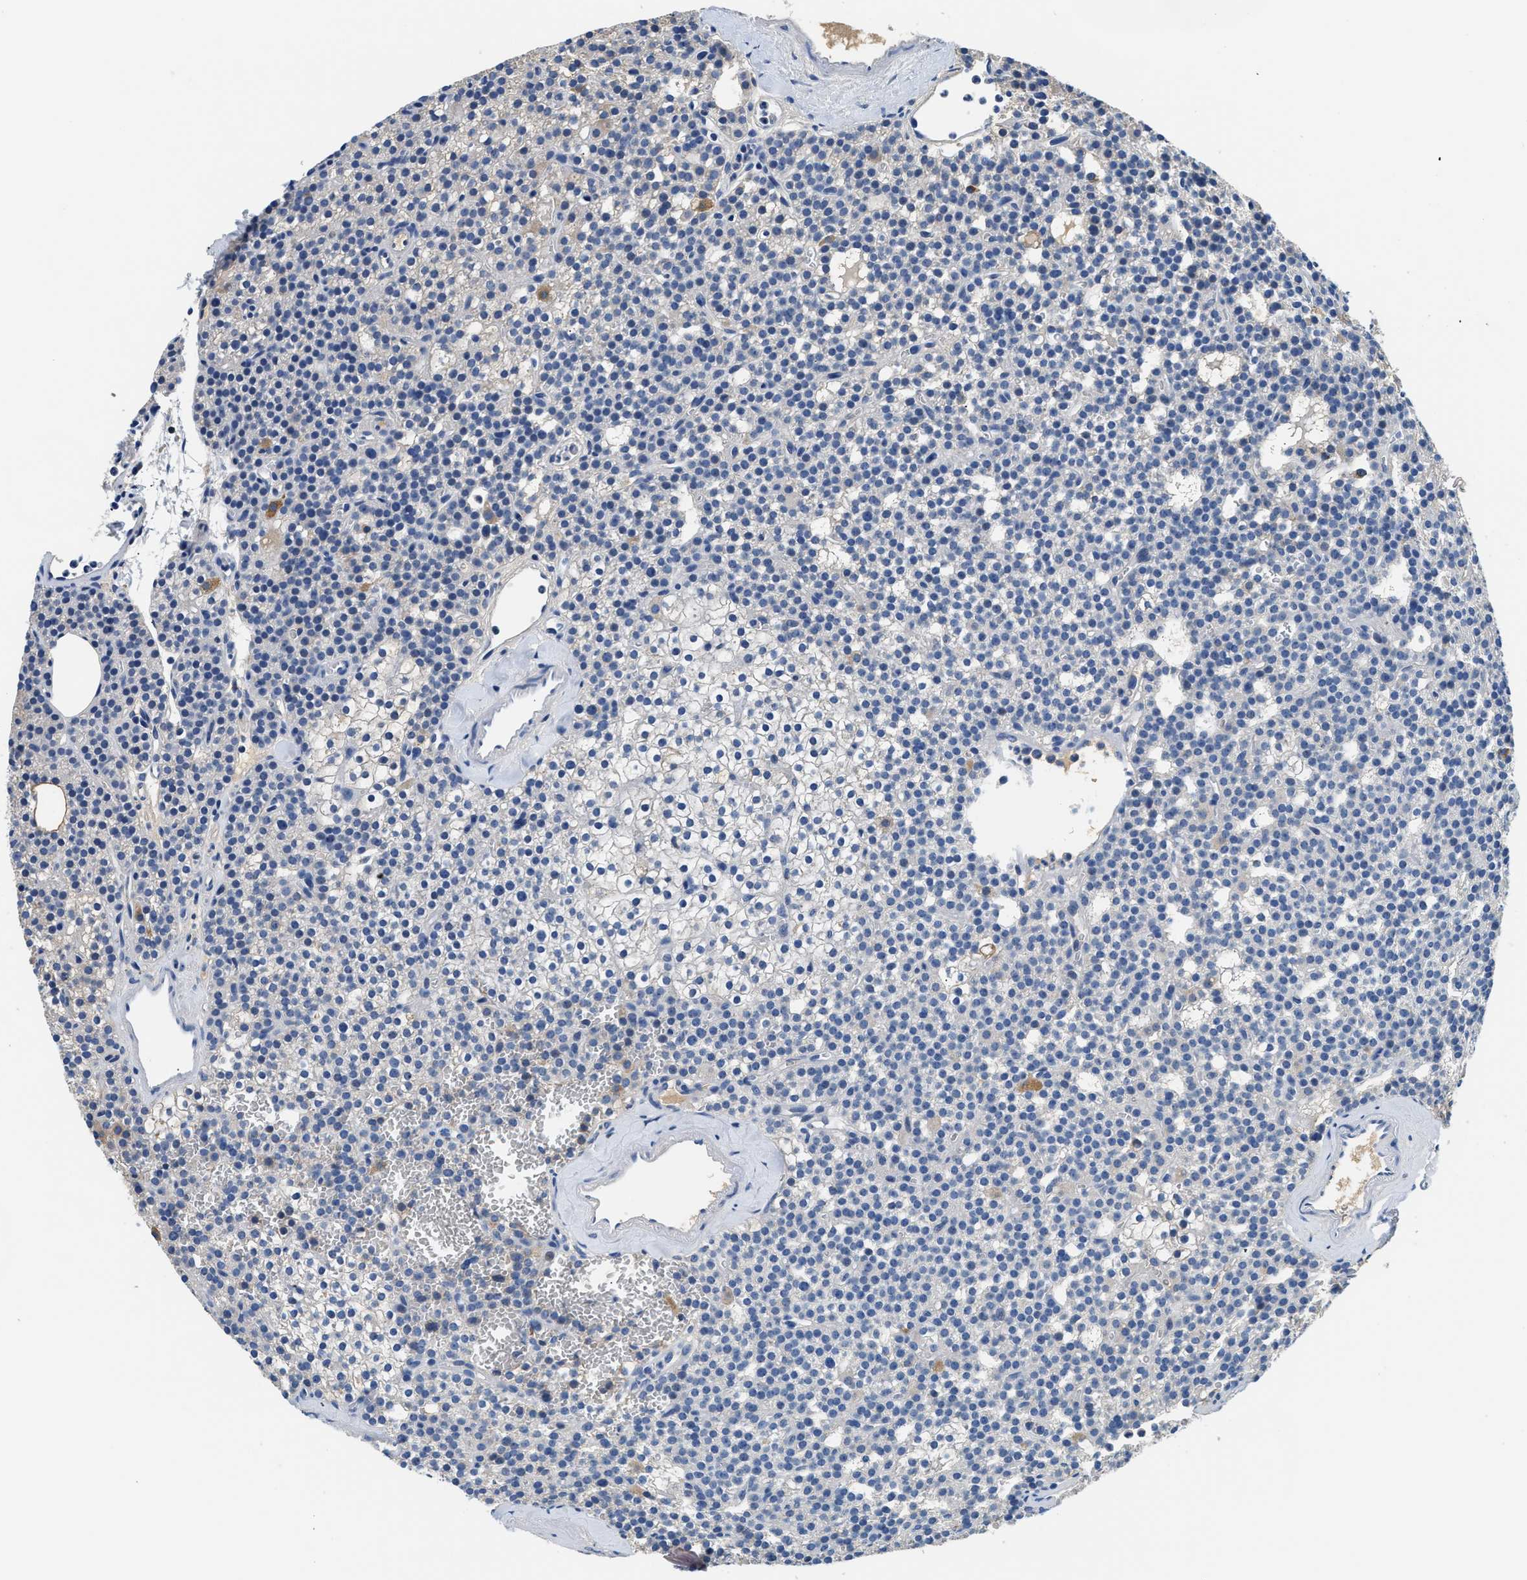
{"staining": {"intensity": "negative", "quantity": "none", "location": "none"}, "tissue": "parathyroid gland", "cell_type": "Glandular cells", "image_type": "normal", "snomed": [{"axis": "morphology", "description": "Normal tissue, NOS"}, {"axis": "morphology", "description": "Adenoma, NOS"}, {"axis": "topography", "description": "Parathyroid gland"}], "caption": "DAB (3,3'-diaminobenzidine) immunohistochemical staining of unremarkable human parathyroid gland demonstrates no significant positivity in glandular cells.", "gene": "PCK2", "patient": {"sex": "female", "age": 74}}